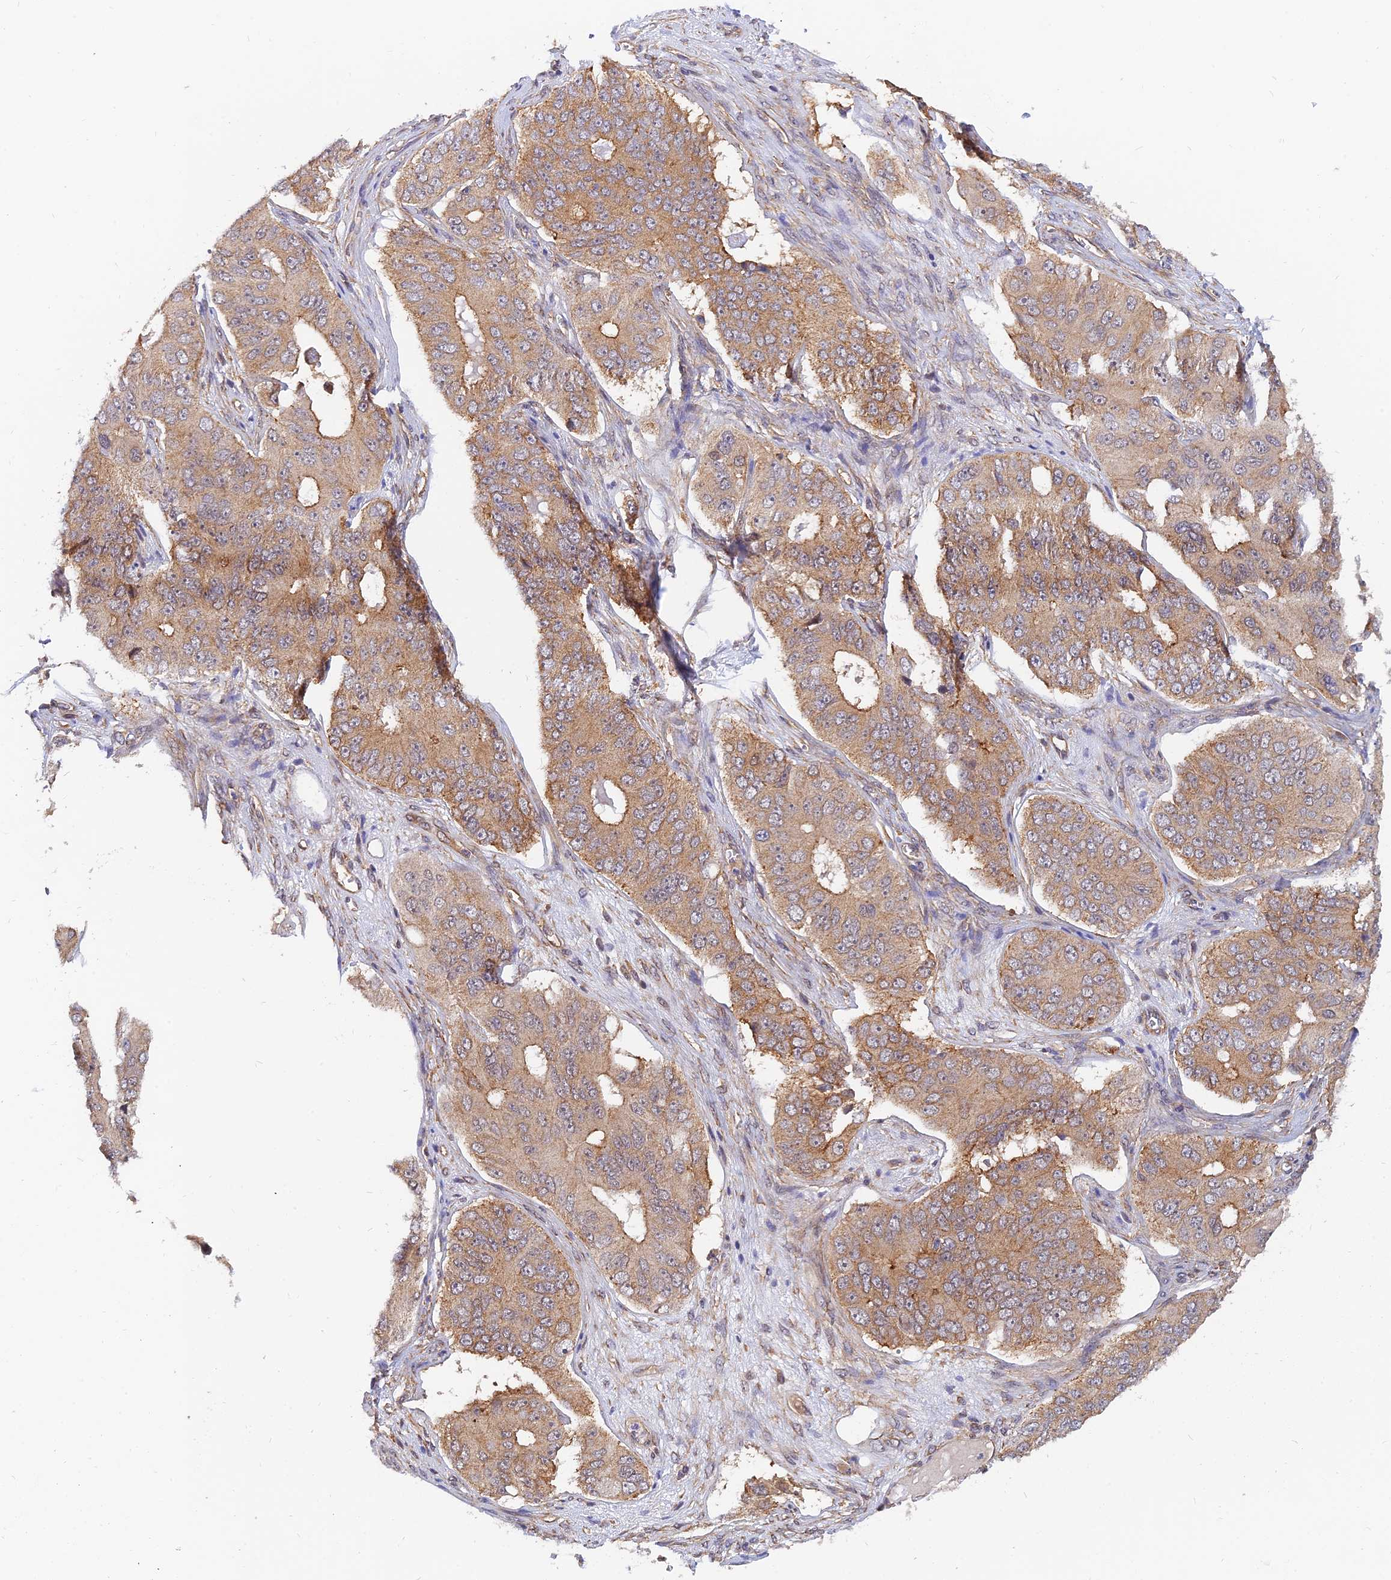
{"staining": {"intensity": "moderate", "quantity": ">75%", "location": "cytoplasmic/membranous"}, "tissue": "ovarian cancer", "cell_type": "Tumor cells", "image_type": "cancer", "snomed": [{"axis": "morphology", "description": "Carcinoma, endometroid"}, {"axis": "topography", "description": "Ovary"}], "caption": "Ovarian cancer (endometroid carcinoma) stained with a protein marker exhibits moderate staining in tumor cells.", "gene": "WDR41", "patient": {"sex": "female", "age": 51}}